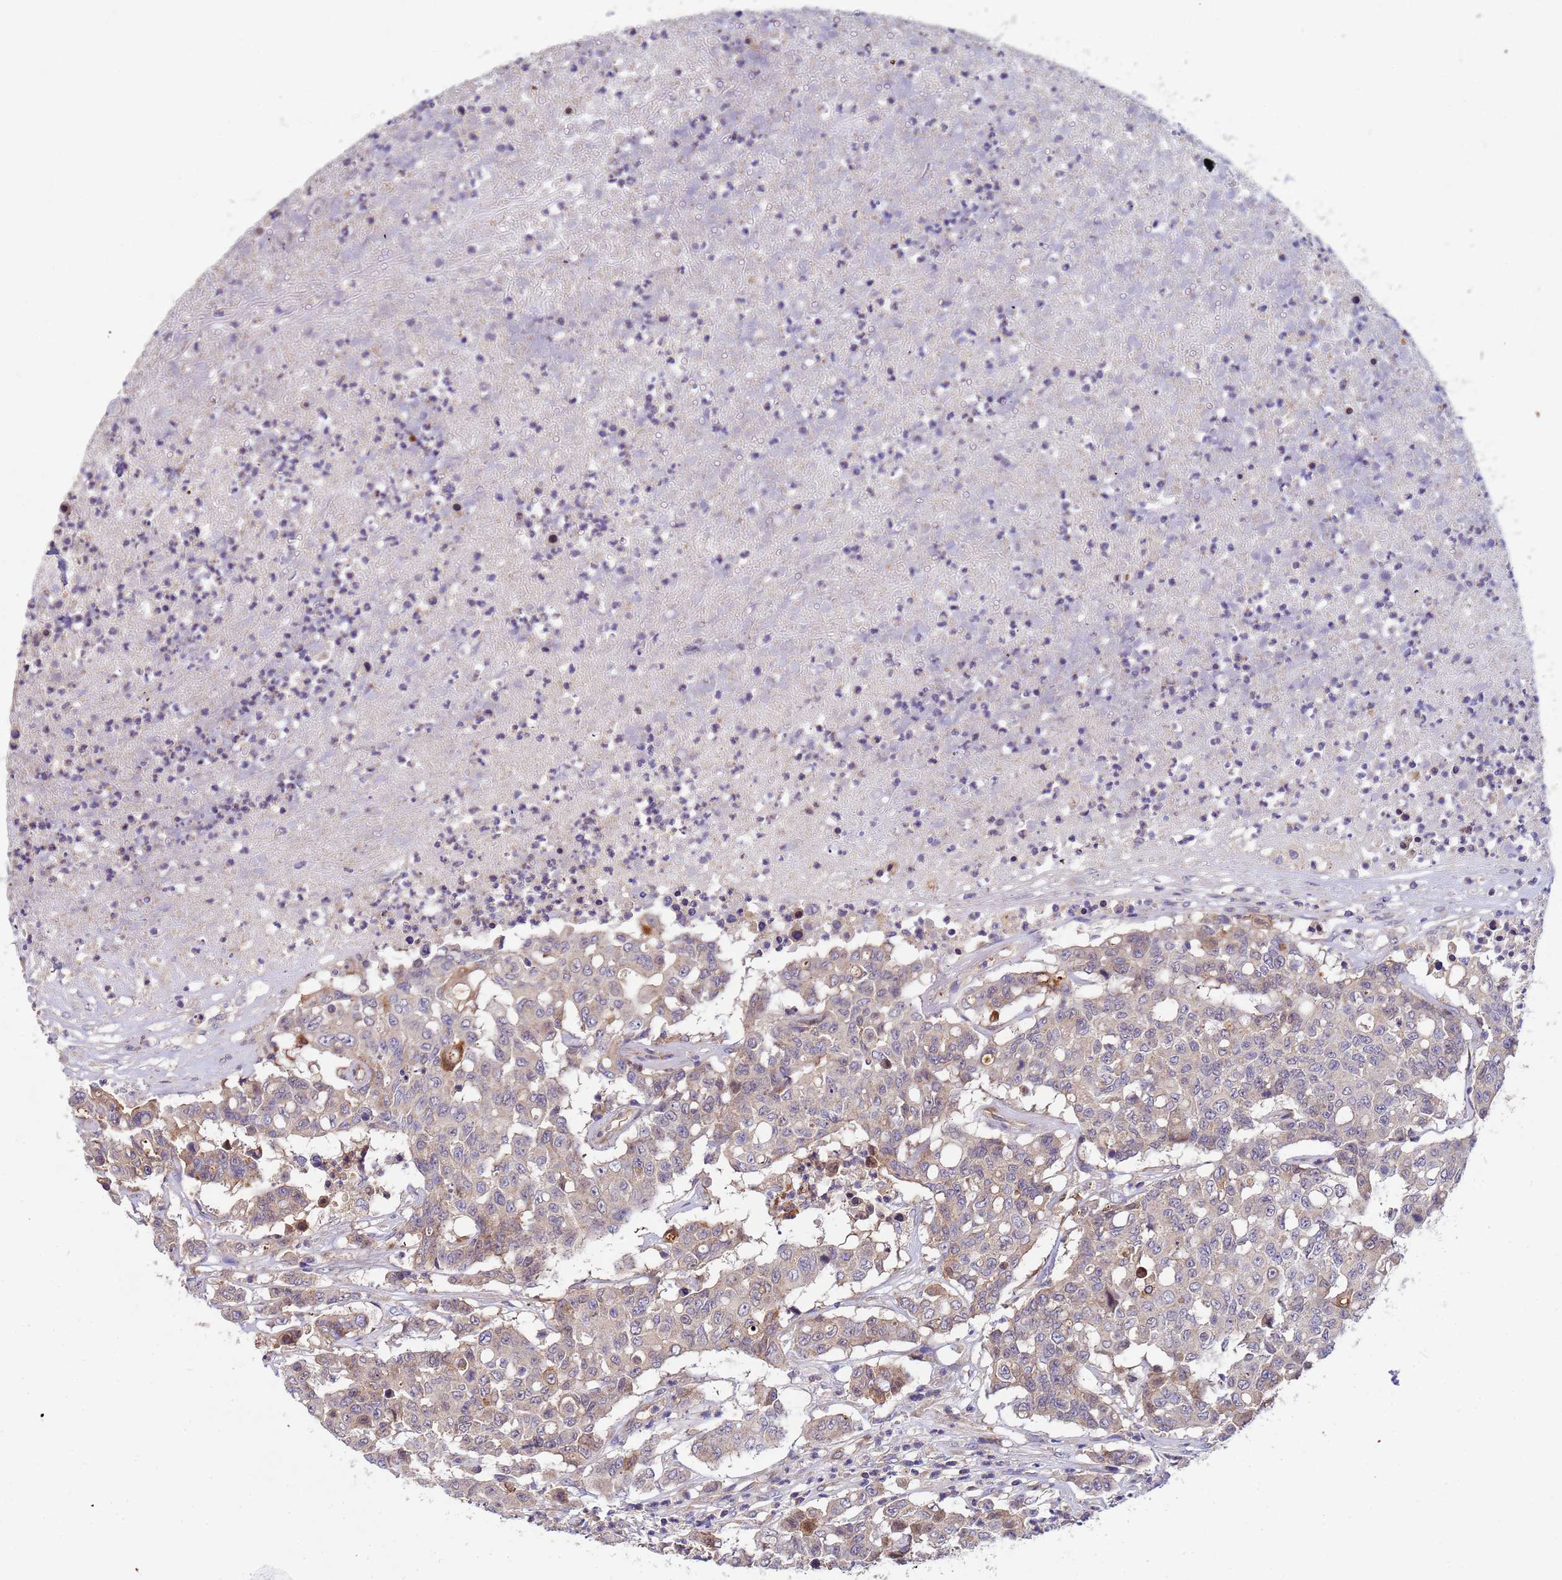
{"staining": {"intensity": "weak", "quantity": ">75%", "location": "cytoplasmic/membranous"}, "tissue": "colorectal cancer", "cell_type": "Tumor cells", "image_type": "cancer", "snomed": [{"axis": "morphology", "description": "Adenocarcinoma, NOS"}, {"axis": "topography", "description": "Colon"}], "caption": "There is low levels of weak cytoplasmic/membranous staining in tumor cells of colorectal cancer, as demonstrated by immunohistochemical staining (brown color).", "gene": "CDC34", "patient": {"sex": "male", "age": 51}}